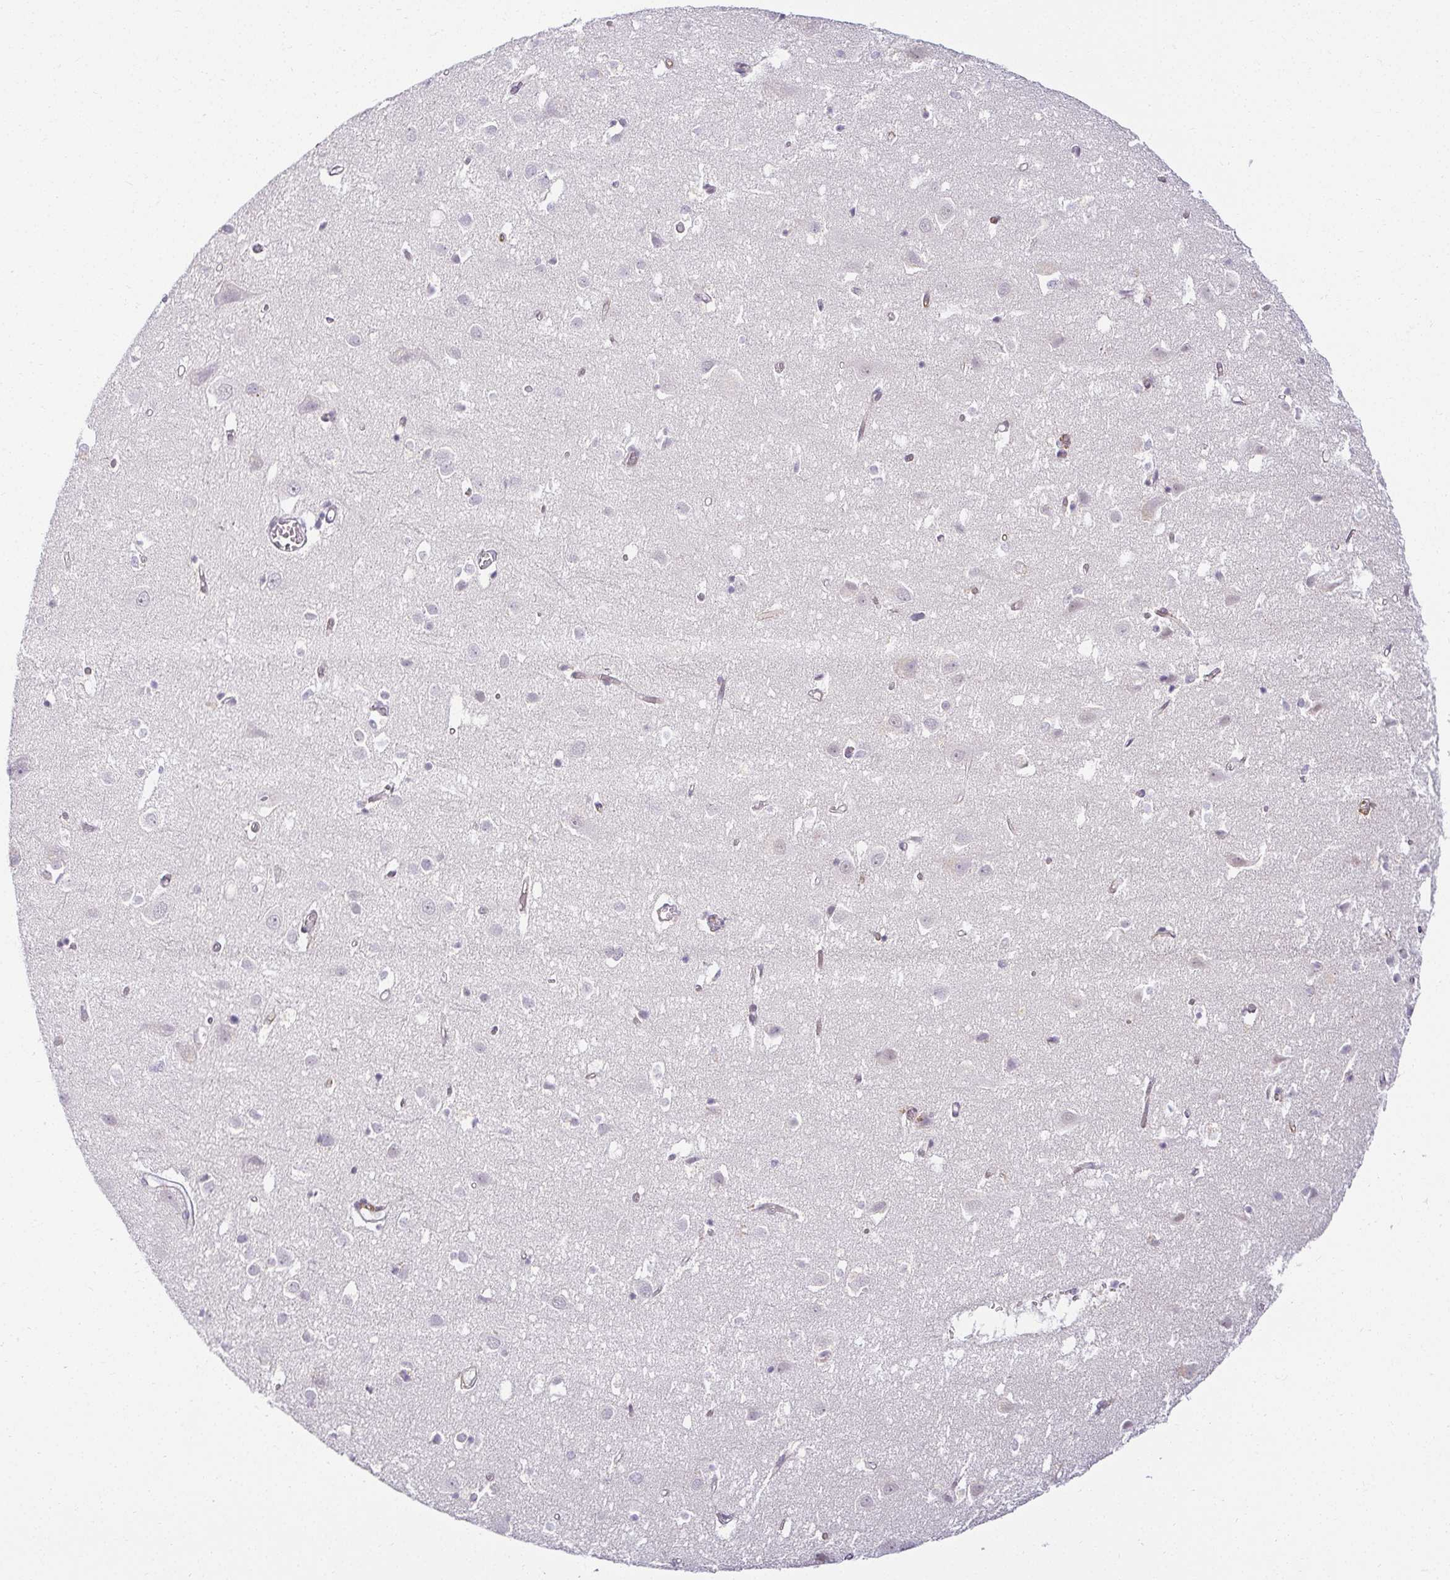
{"staining": {"intensity": "moderate", "quantity": "25%-75%", "location": "cytoplasmic/membranous"}, "tissue": "cerebral cortex", "cell_type": "Endothelial cells", "image_type": "normal", "snomed": [{"axis": "morphology", "description": "Normal tissue, NOS"}, {"axis": "topography", "description": "Cerebral cortex"}], "caption": "Cerebral cortex stained for a protein demonstrates moderate cytoplasmic/membranous positivity in endothelial cells.", "gene": "ACAN", "patient": {"sex": "male", "age": 70}}